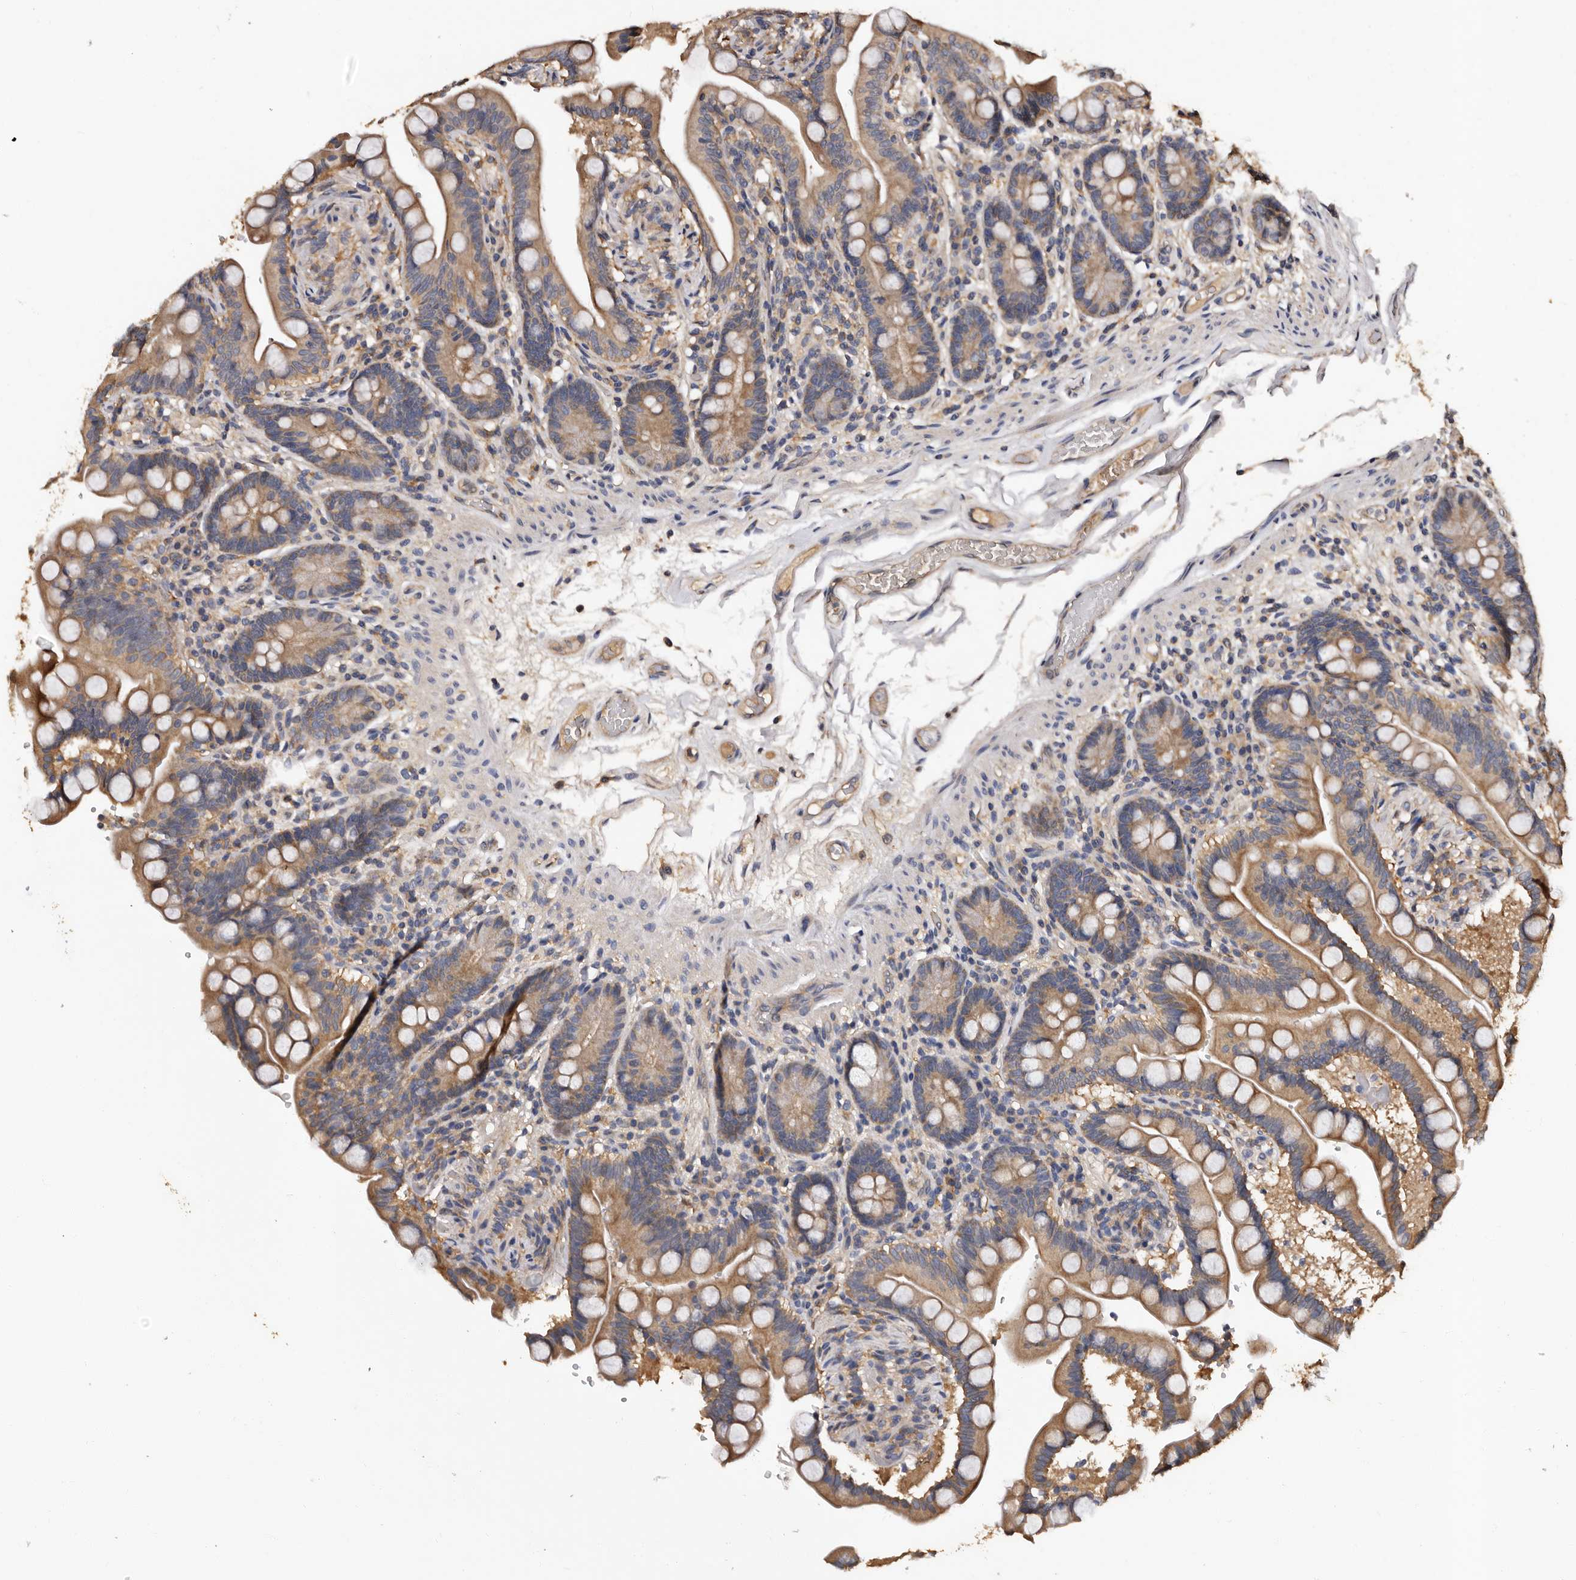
{"staining": {"intensity": "weak", "quantity": ">75%", "location": "cytoplasmic/membranous"}, "tissue": "colon", "cell_type": "Endothelial cells", "image_type": "normal", "snomed": [{"axis": "morphology", "description": "Normal tissue, NOS"}, {"axis": "topography", "description": "Smooth muscle"}, {"axis": "topography", "description": "Colon"}], "caption": "IHC histopathology image of unremarkable human colon stained for a protein (brown), which shows low levels of weak cytoplasmic/membranous expression in approximately >75% of endothelial cells.", "gene": "ADCK5", "patient": {"sex": "male", "age": 73}}